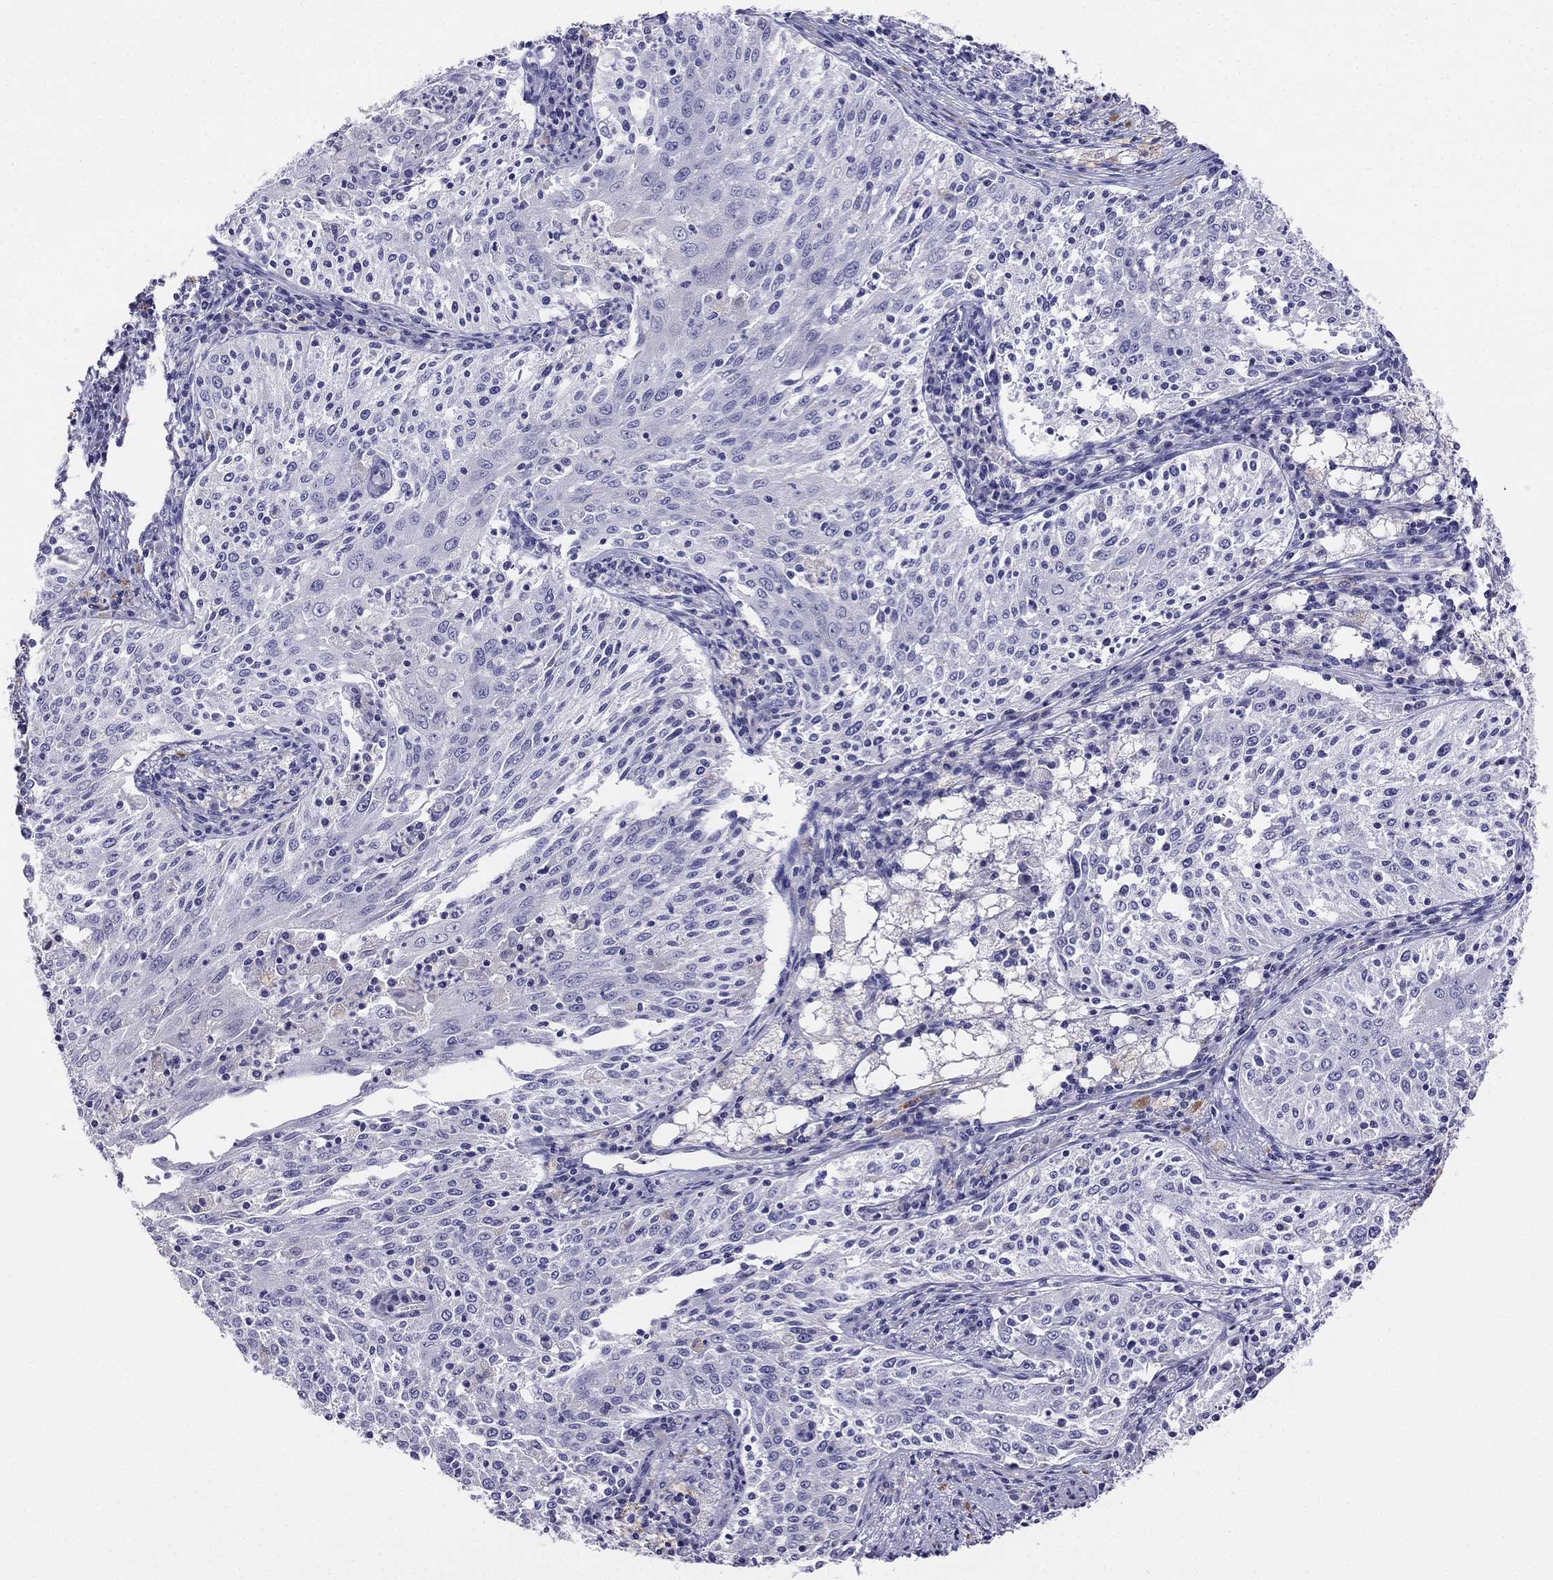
{"staining": {"intensity": "negative", "quantity": "none", "location": "none"}, "tissue": "cervical cancer", "cell_type": "Tumor cells", "image_type": "cancer", "snomed": [{"axis": "morphology", "description": "Squamous cell carcinoma, NOS"}, {"axis": "topography", "description": "Cervix"}], "caption": "Immunohistochemical staining of human cervical squamous cell carcinoma demonstrates no significant positivity in tumor cells. (DAB immunohistochemistry visualized using brightfield microscopy, high magnification).", "gene": "ALOXE3", "patient": {"sex": "female", "age": 41}}